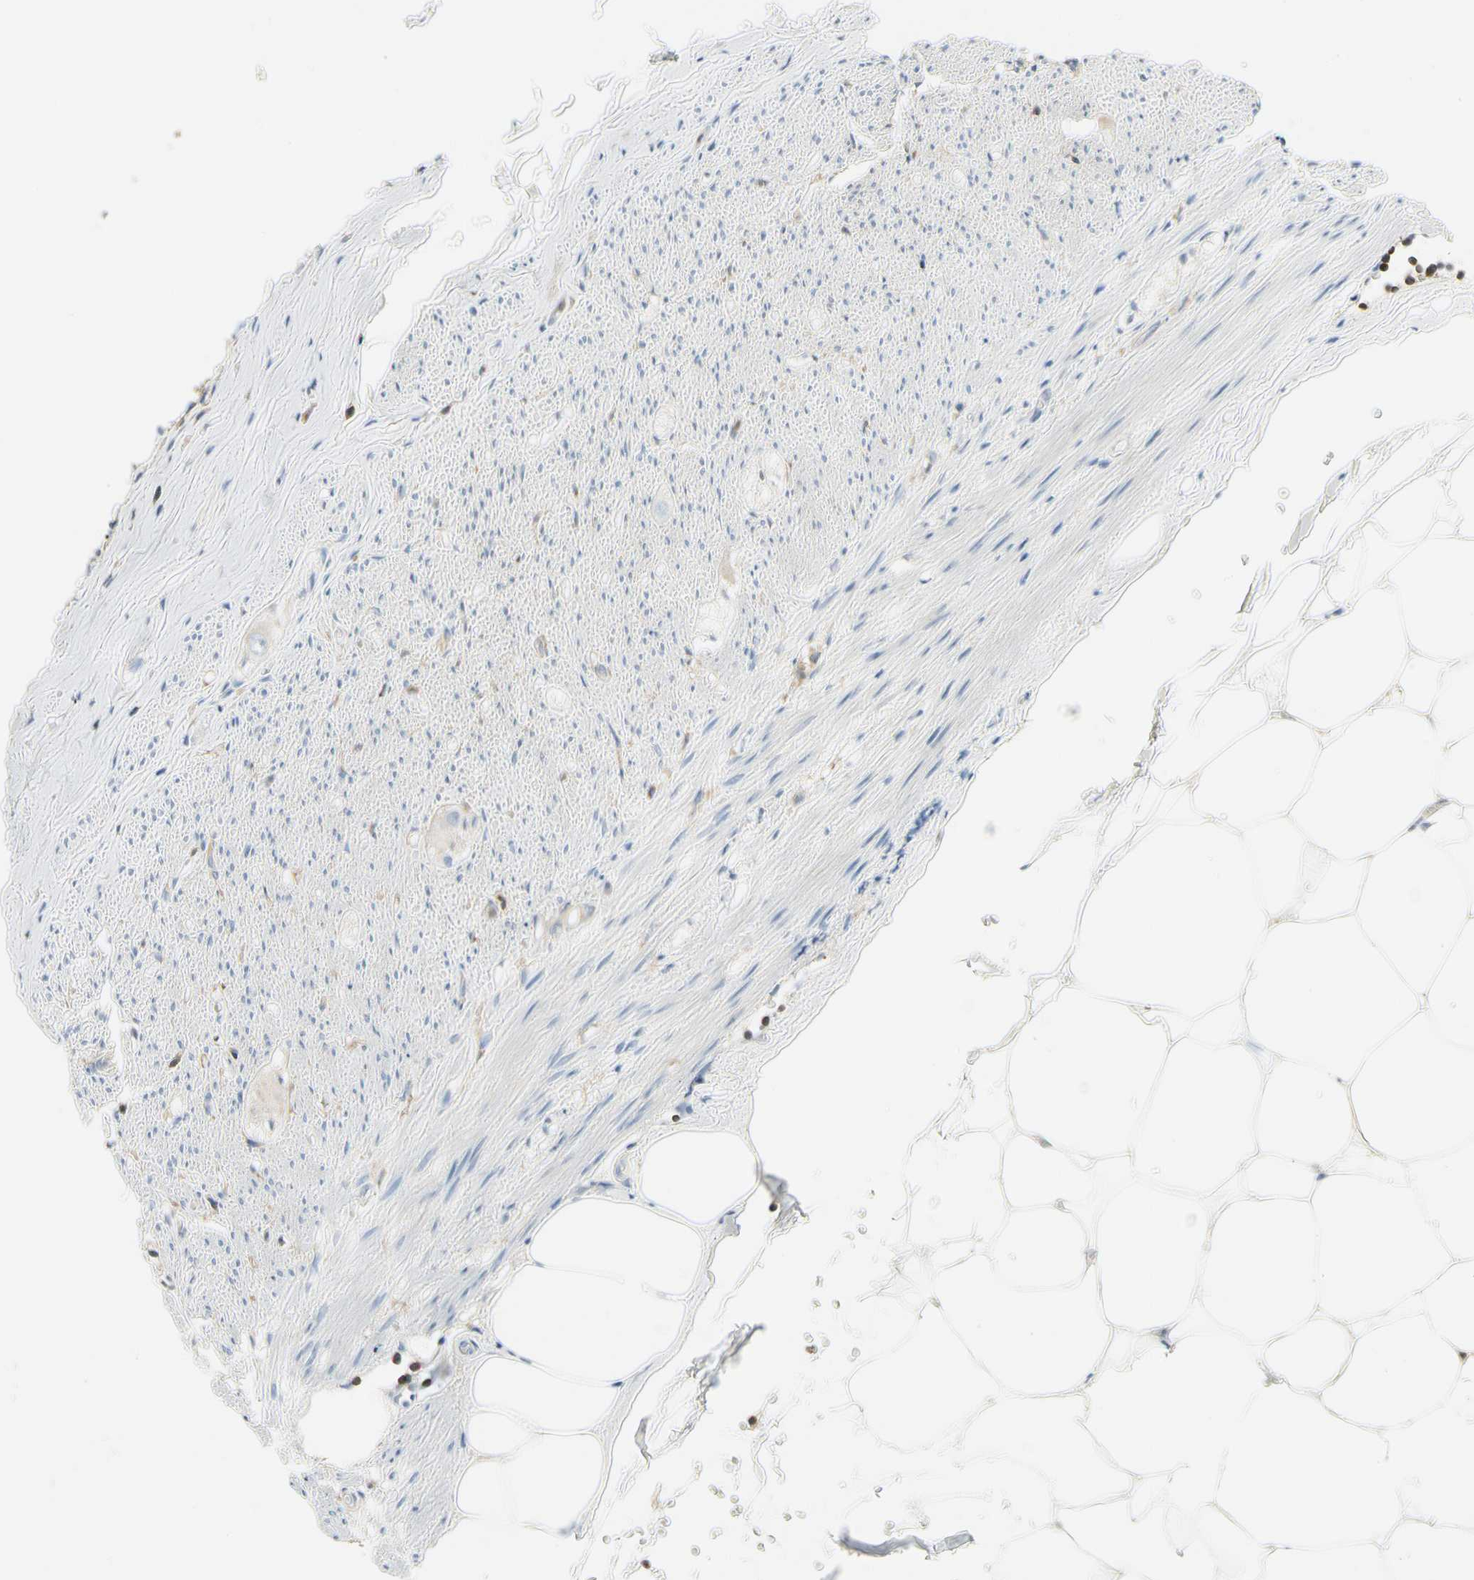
{"staining": {"intensity": "strong", "quantity": "<25%", "location": "cytoplasmic/membranous"}, "tissue": "appendix", "cell_type": "Glandular cells", "image_type": "normal", "snomed": [{"axis": "morphology", "description": "Normal tissue, NOS"}, {"axis": "topography", "description": "Appendix"}], "caption": "Appendix stained for a protein (brown) exhibits strong cytoplasmic/membranous positive staining in approximately <25% of glandular cells.", "gene": "CAPZA2", "patient": {"sex": "female", "age": 36}}